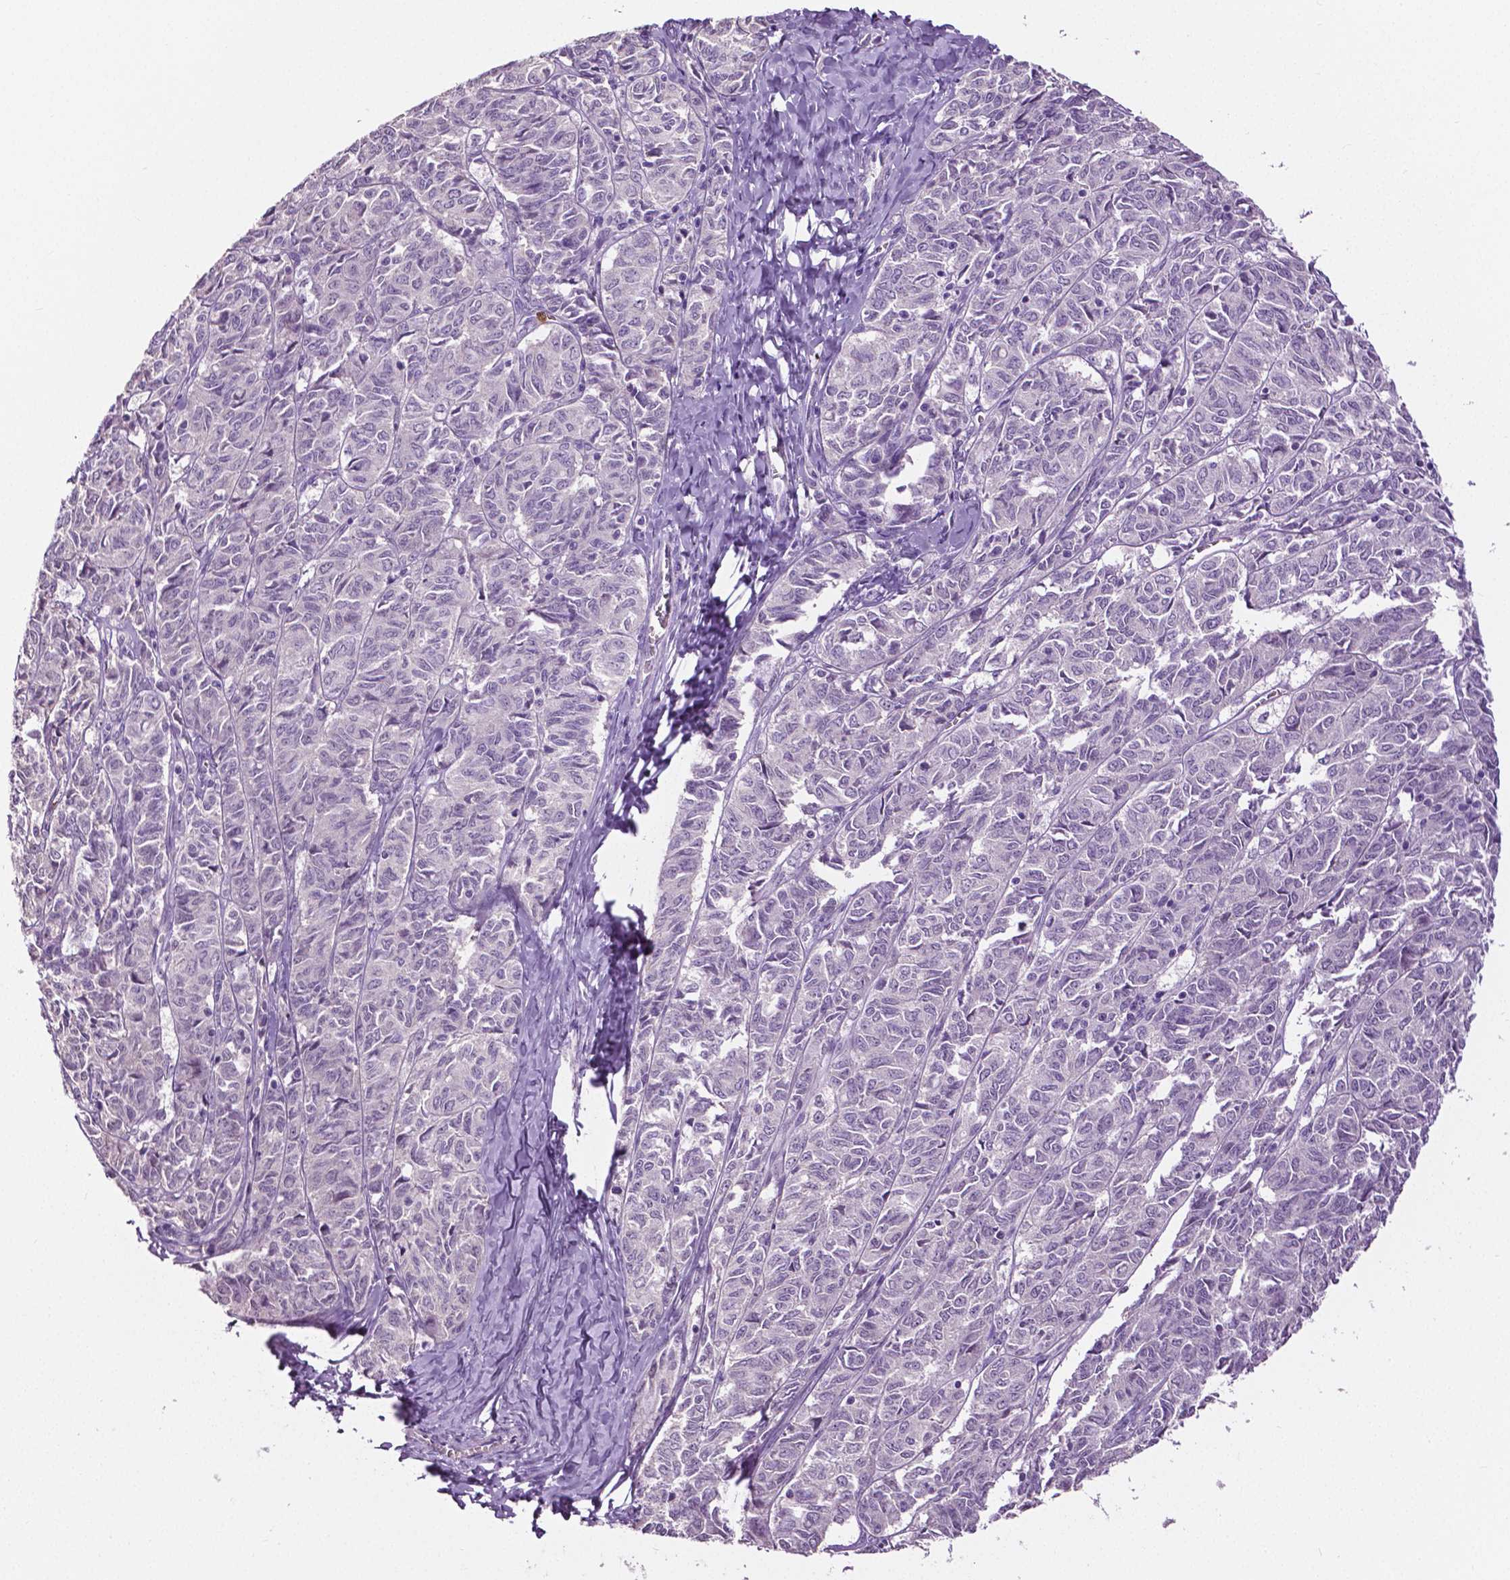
{"staining": {"intensity": "negative", "quantity": "none", "location": "none"}, "tissue": "ovarian cancer", "cell_type": "Tumor cells", "image_type": "cancer", "snomed": [{"axis": "morphology", "description": "Carcinoma, endometroid"}, {"axis": "topography", "description": "Ovary"}], "caption": "IHC image of ovarian cancer (endometroid carcinoma) stained for a protein (brown), which shows no expression in tumor cells. (DAB IHC visualized using brightfield microscopy, high magnification).", "gene": "PTPN5", "patient": {"sex": "female", "age": 80}}